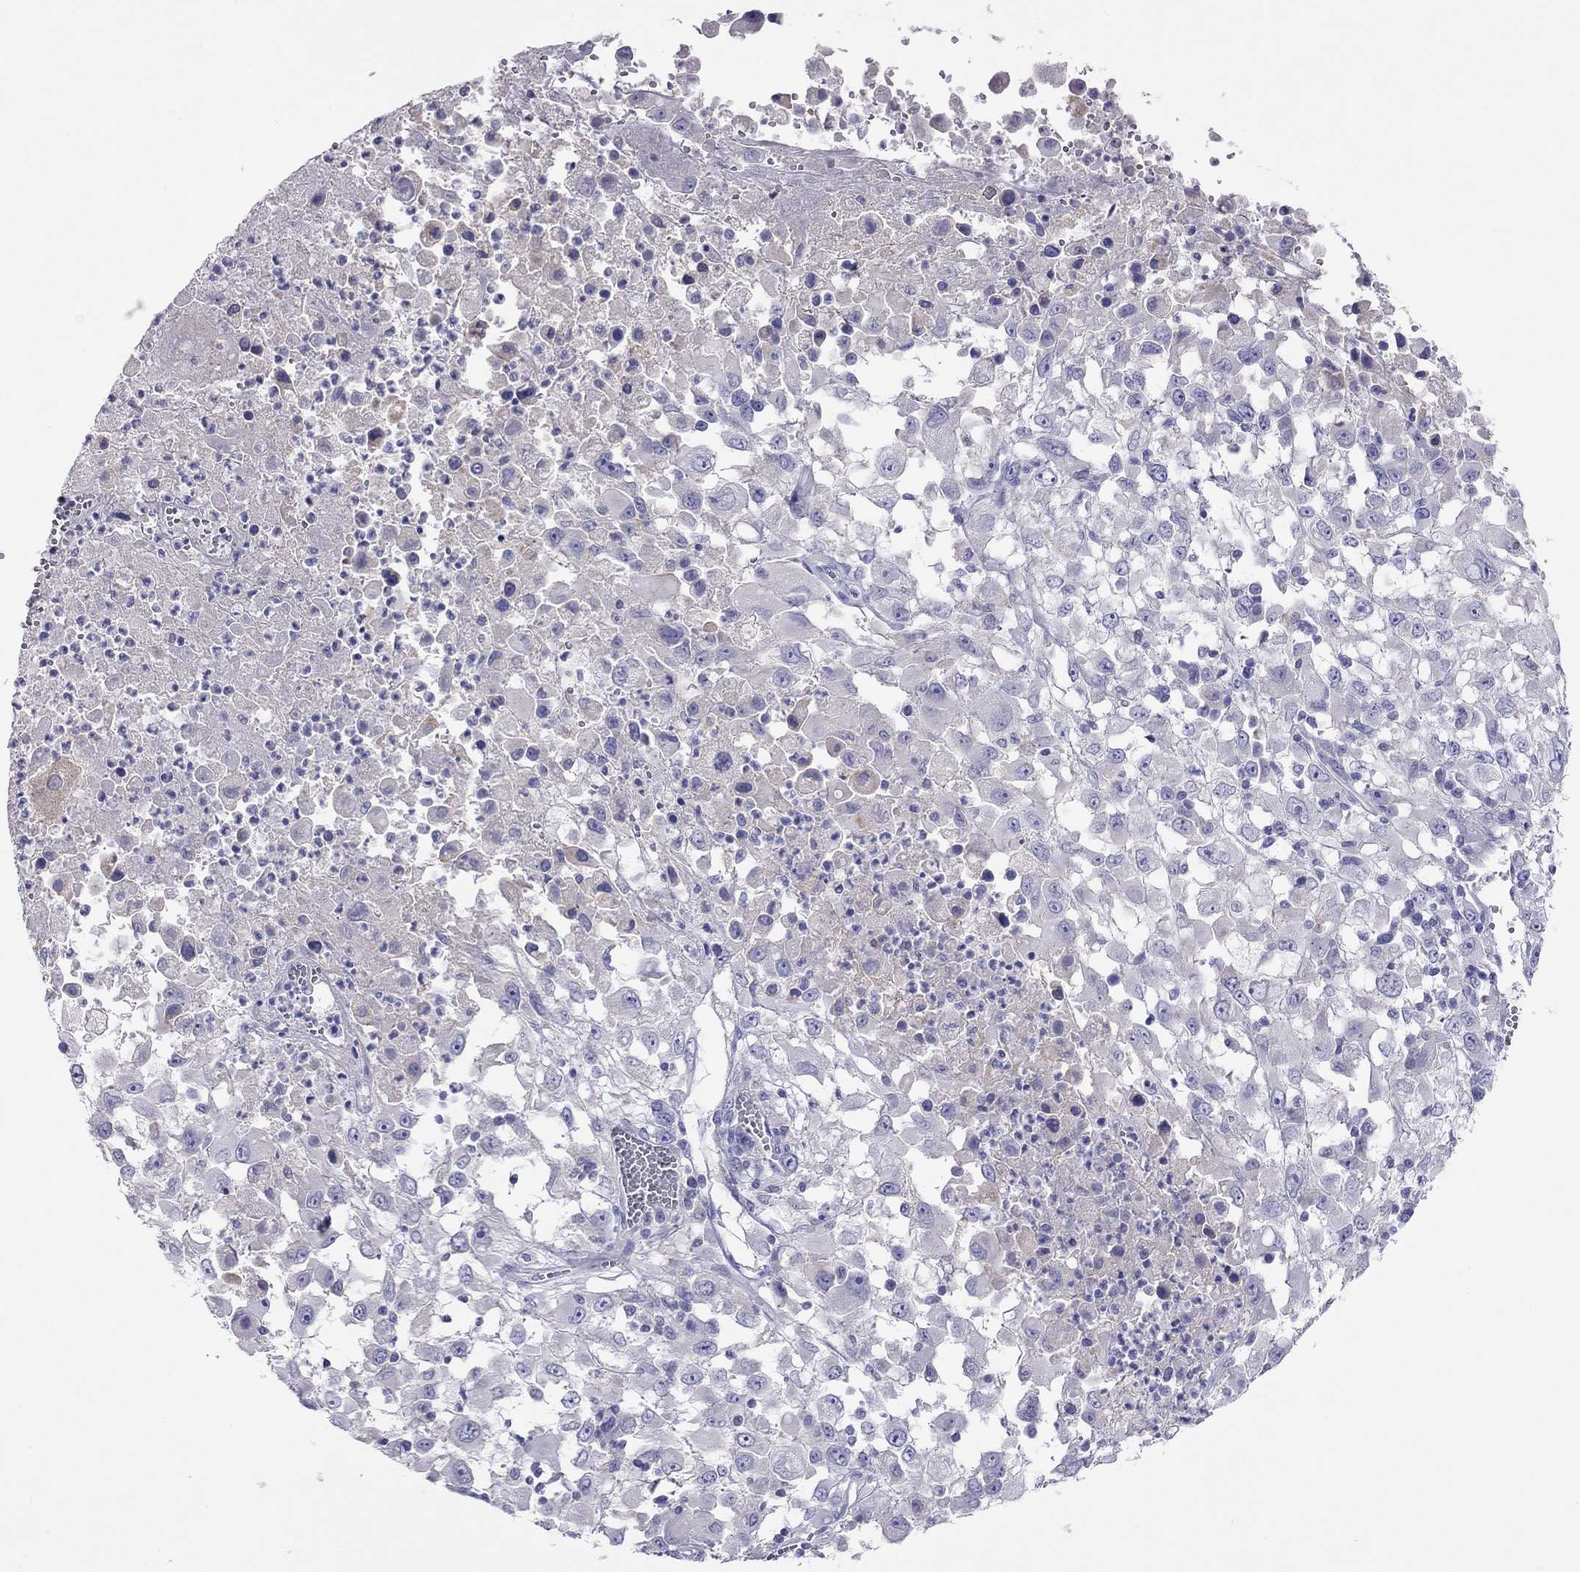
{"staining": {"intensity": "negative", "quantity": "none", "location": "none"}, "tissue": "melanoma", "cell_type": "Tumor cells", "image_type": "cancer", "snomed": [{"axis": "morphology", "description": "Malignant melanoma, Metastatic site"}, {"axis": "topography", "description": "Soft tissue"}], "caption": "Malignant melanoma (metastatic site) was stained to show a protein in brown. There is no significant staining in tumor cells. (DAB immunohistochemistry (IHC) with hematoxylin counter stain).", "gene": "CAPNS2", "patient": {"sex": "male", "age": 50}}